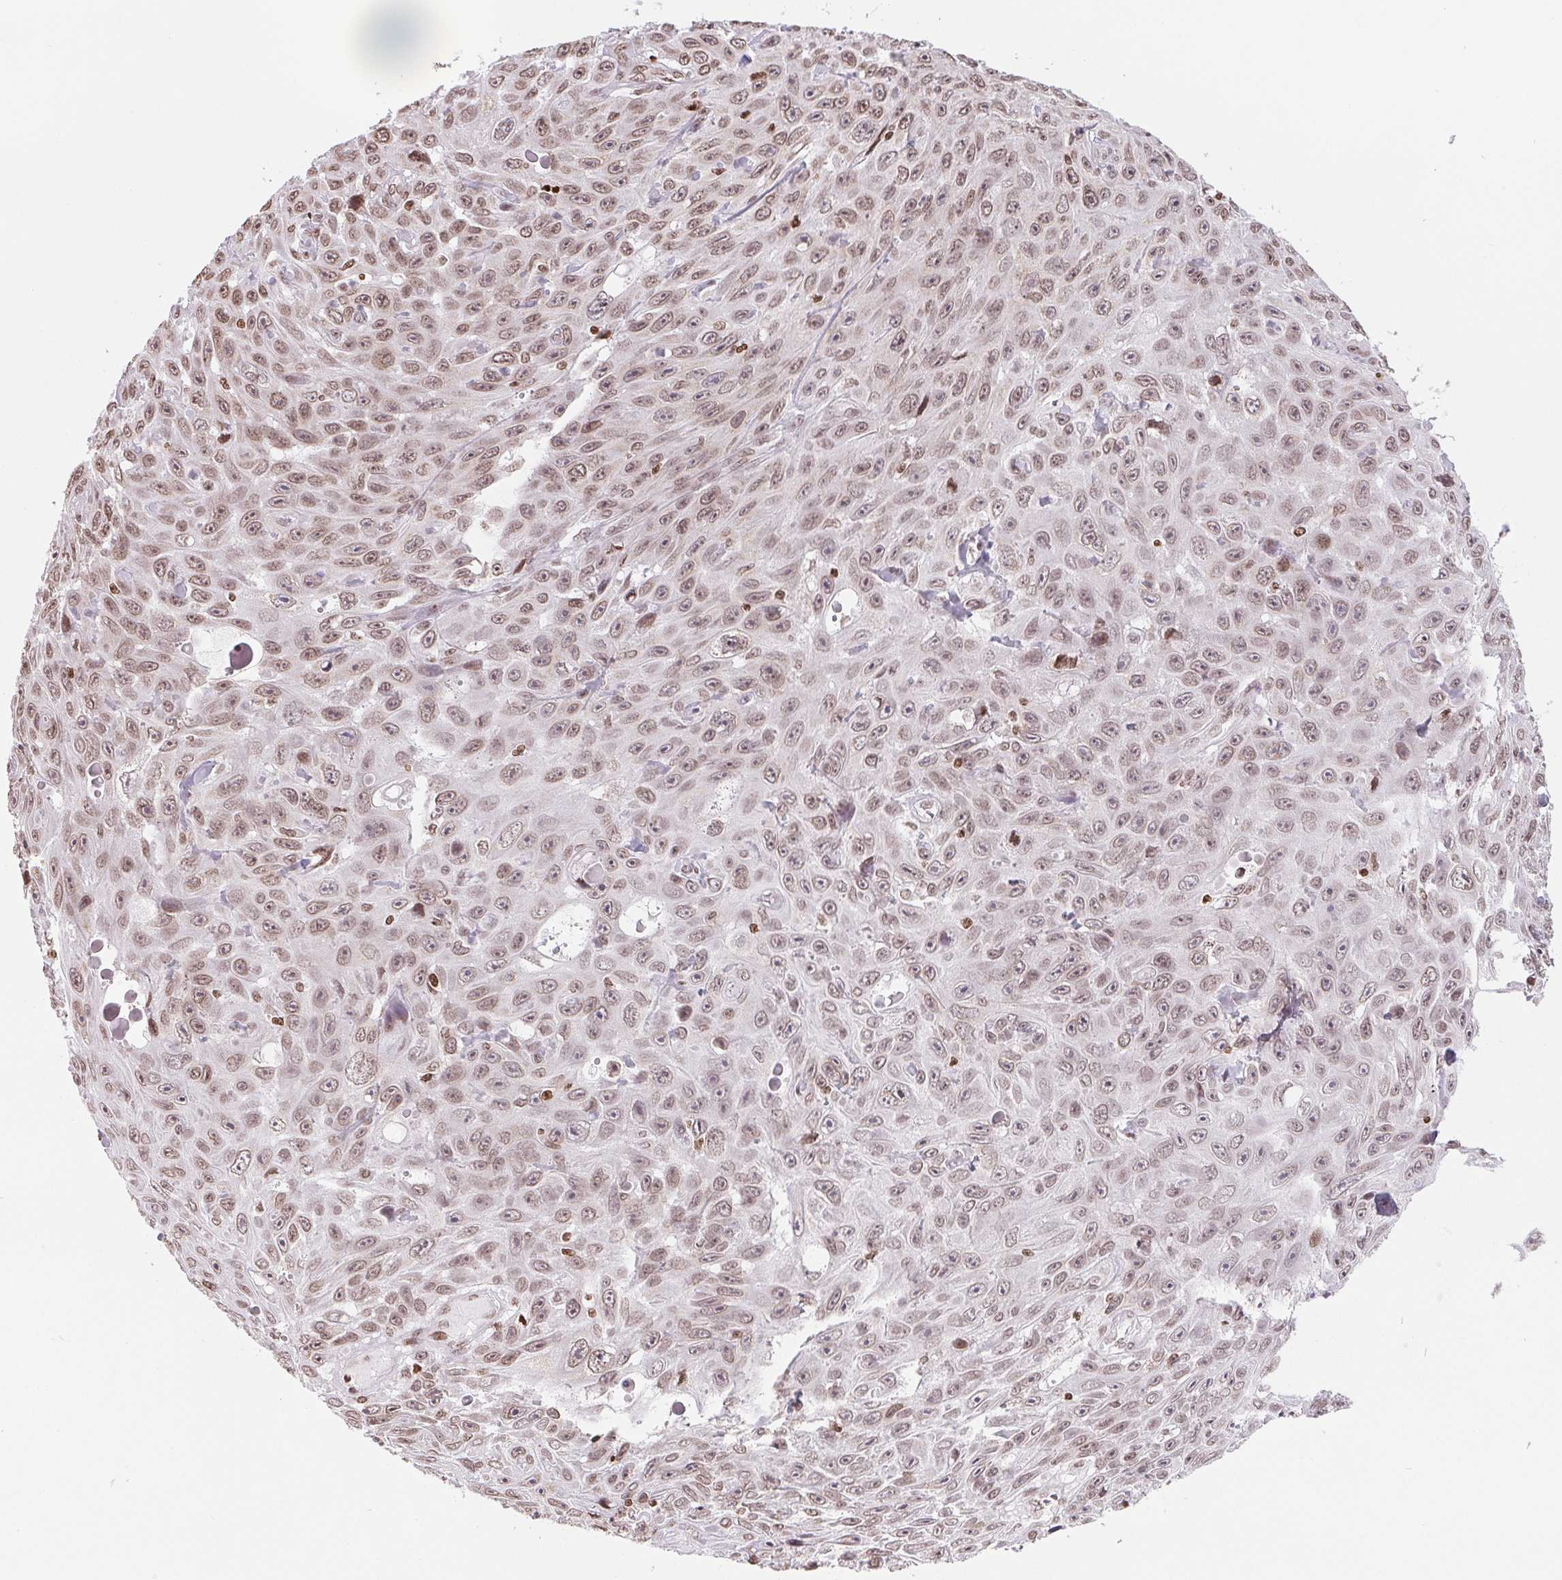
{"staining": {"intensity": "moderate", "quantity": ">75%", "location": "nuclear"}, "tissue": "skin cancer", "cell_type": "Tumor cells", "image_type": "cancer", "snomed": [{"axis": "morphology", "description": "Squamous cell carcinoma, NOS"}, {"axis": "topography", "description": "Skin"}], "caption": "This is a histology image of immunohistochemistry (IHC) staining of skin cancer, which shows moderate staining in the nuclear of tumor cells.", "gene": "SMIM12", "patient": {"sex": "male", "age": 82}}